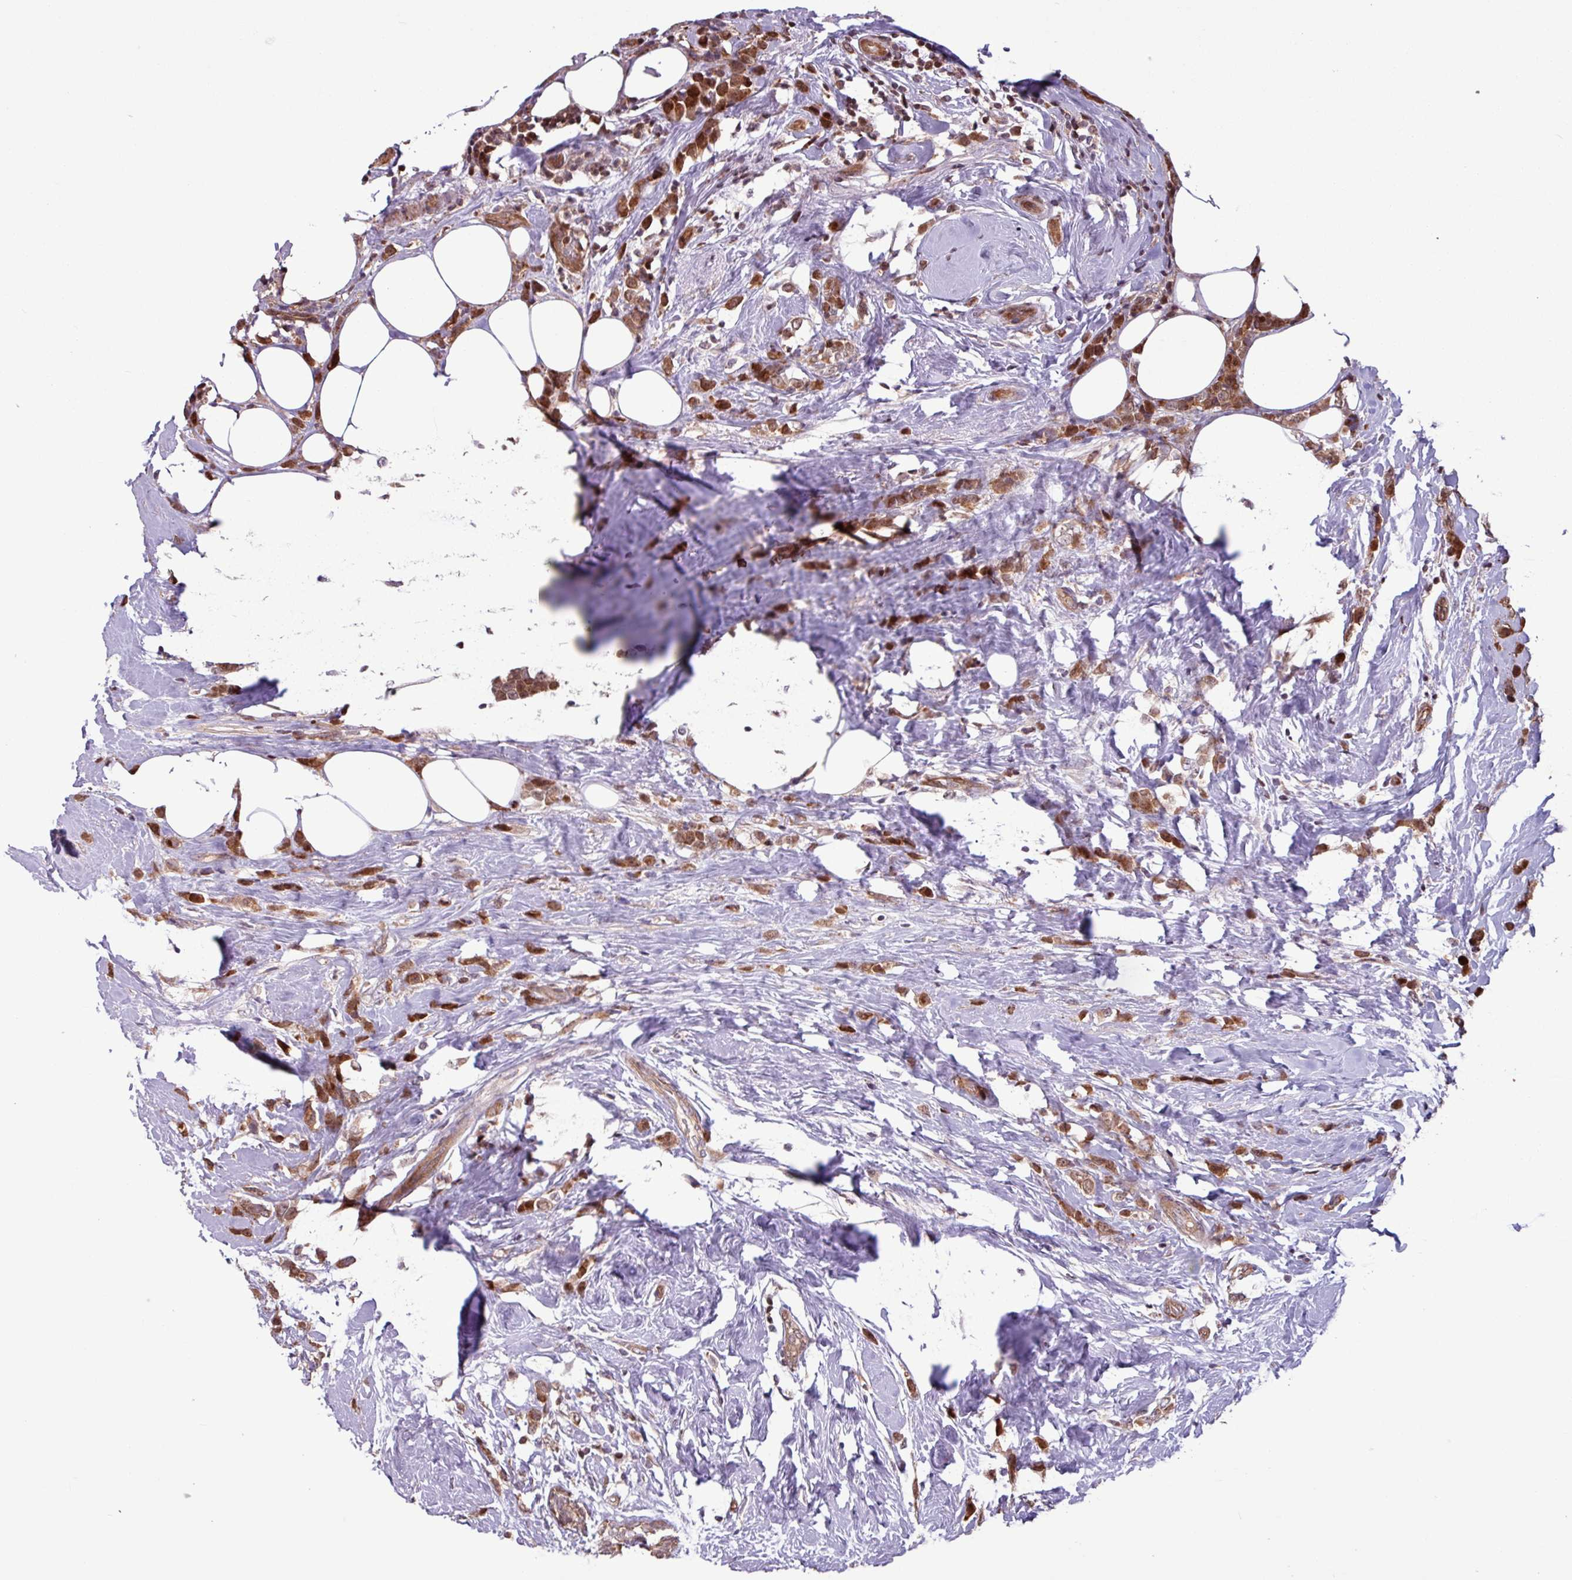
{"staining": {"intensity": "strong", "quantity": ">75%", "location": "cytoplasmic/membranous"}, "tissue": "breast cancer", "cell_type": "Tumor cells", "image_type": "cancer", "snomed": [{"axis": "morphology", "description": "Duct carcinoma"}, {"axis": "topography", "description": "Breast"}], "caption": "Tumor cells demonstrate strong cytoplasmic/membranous staining in about >75% of cells in breast cancer.", "gene": "PDPR", "patient": {"sex": "female", "age": 80}}